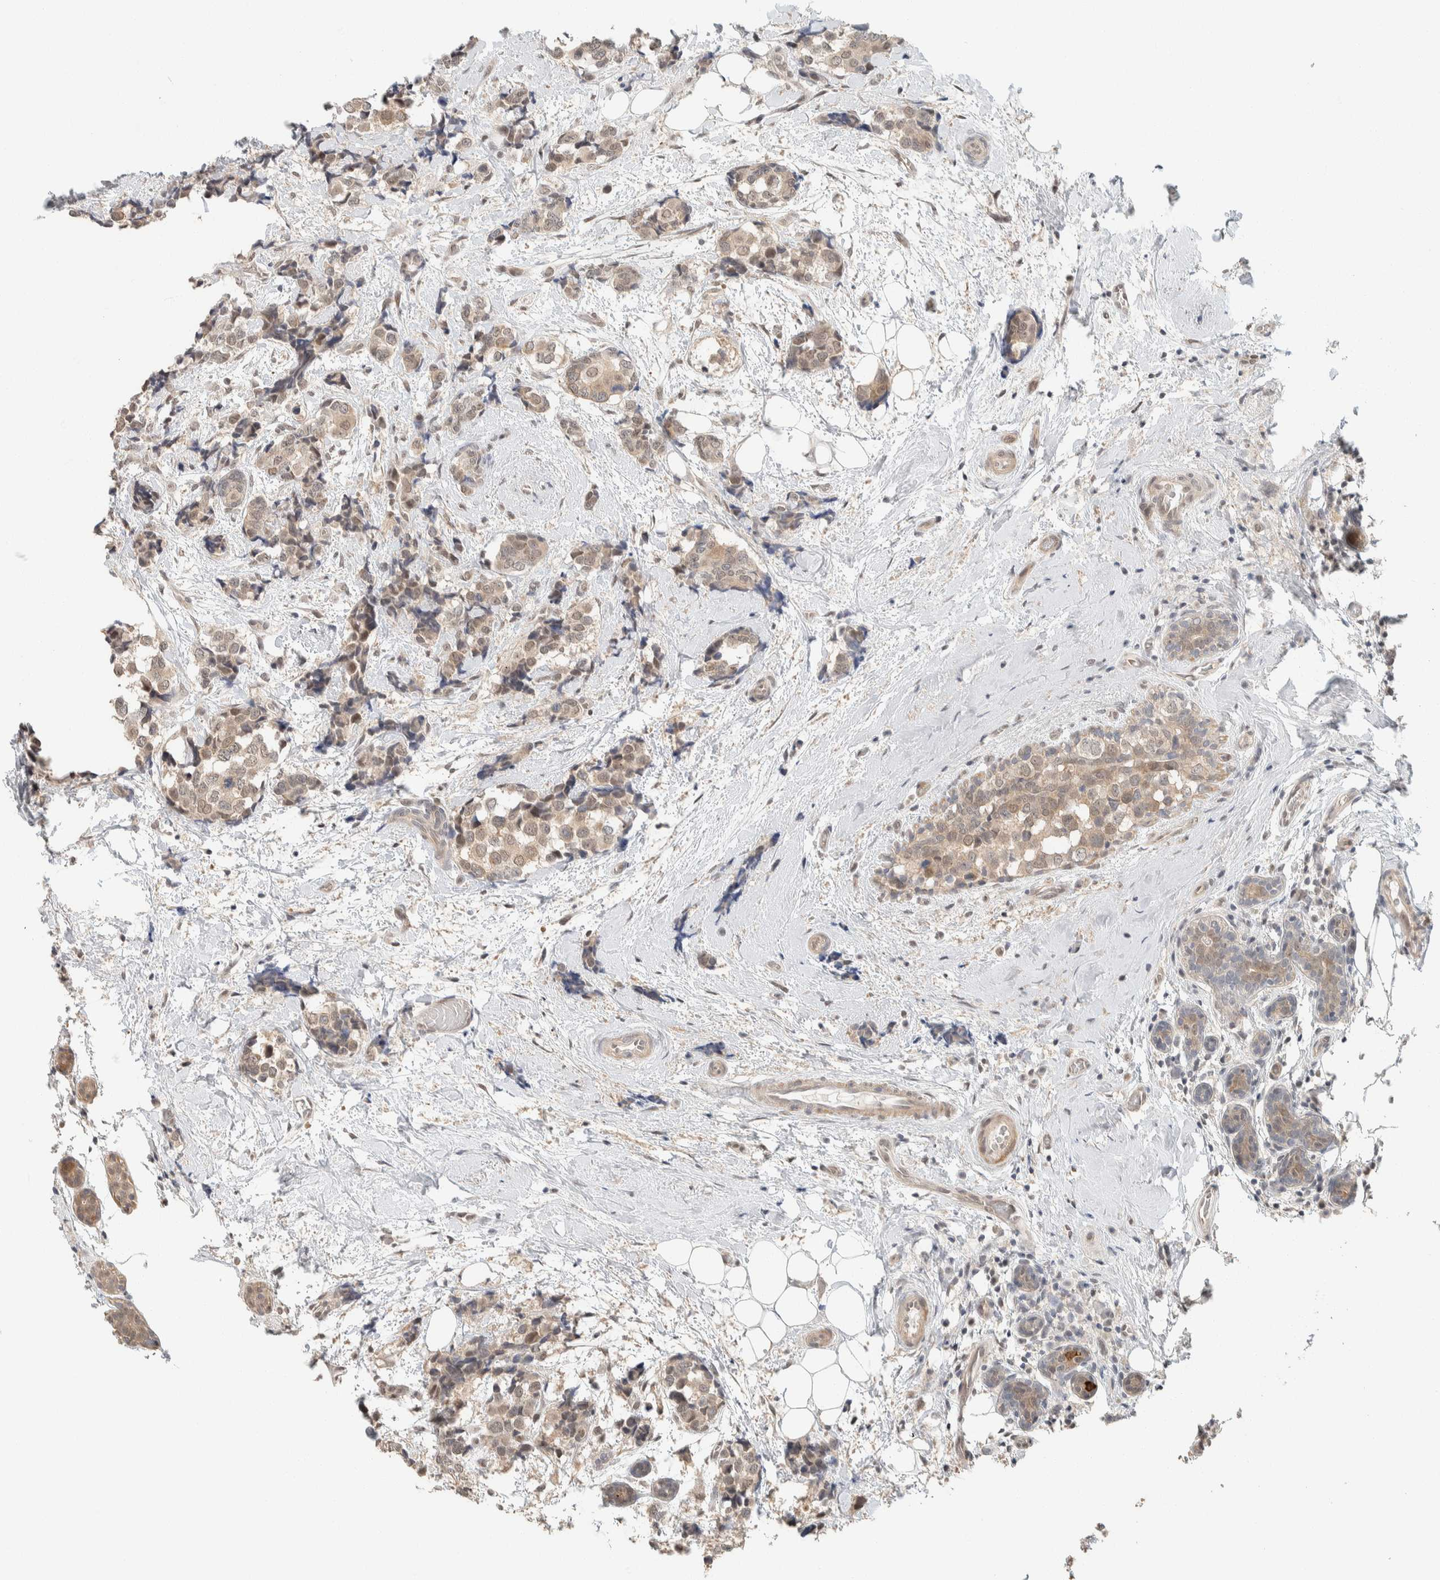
{"staining": {"intensity": "weak", "quantity": ">75%", "location": "cytoplasmic/membranous,nuclear"}, "tissue": "breast cancer", "cell_type": "Tumor cells", "image_type": "cancer", "snomed": [{"axis": "morphology", "description": "Normal tissue, NOS"}, {"axis": "morphology", "description": "Duct carcinoma"}, {"axis": "topography", "description": "Breast"}], "caption": "Breast cancer (invasive ductal carcinoma) tissue displays weak cytoplasmic/membranous and nuclear expression in approximately >75% of tumor cells The staining was performed using DAB (3,3'-diaminobenzidine), with brown indicating positive protein expression. Nuclei are stained blue with hematoxylin.", "gene": "ZBTB2", "patient": {"sex": "female", "age": 43}}